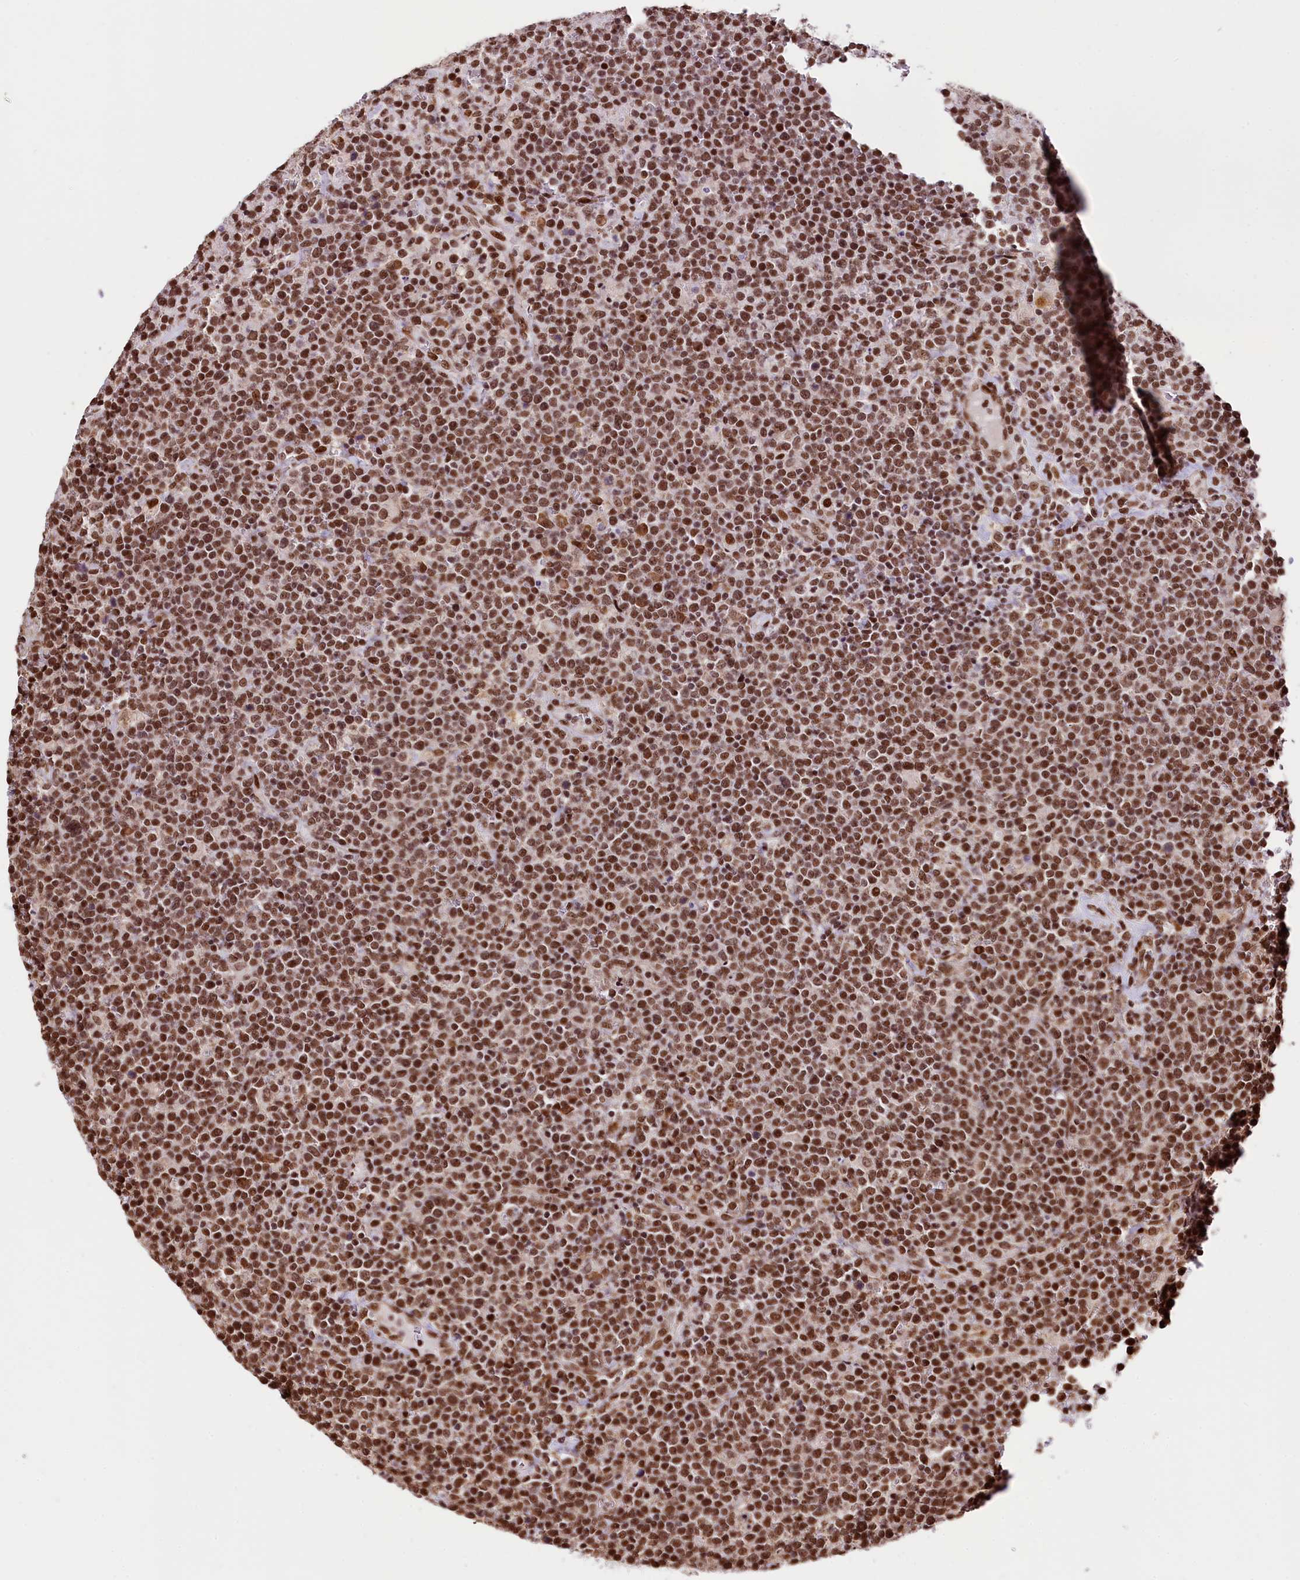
{"staining": {"intensity": "moderate", "quantity": ">75%", "location": "nuclear"}, "tissue": "lymphoma", "cell_type": "Tumor cells", "image_type": "cancer", "snomed": [{"axis": "morphology", "description": "Malignant lymphoma, non-Hodgkin's type, High grade"}, {"axis": "topography", "description": "Lymph node"}], "caption": "Approximately >75% of tumor cells in lymphoma display moderate nuclear protein staining as visualized by brown immunohistochemical staining.", "gene": "PDS5B", "patient": {"sex": "male", "age": 61}}